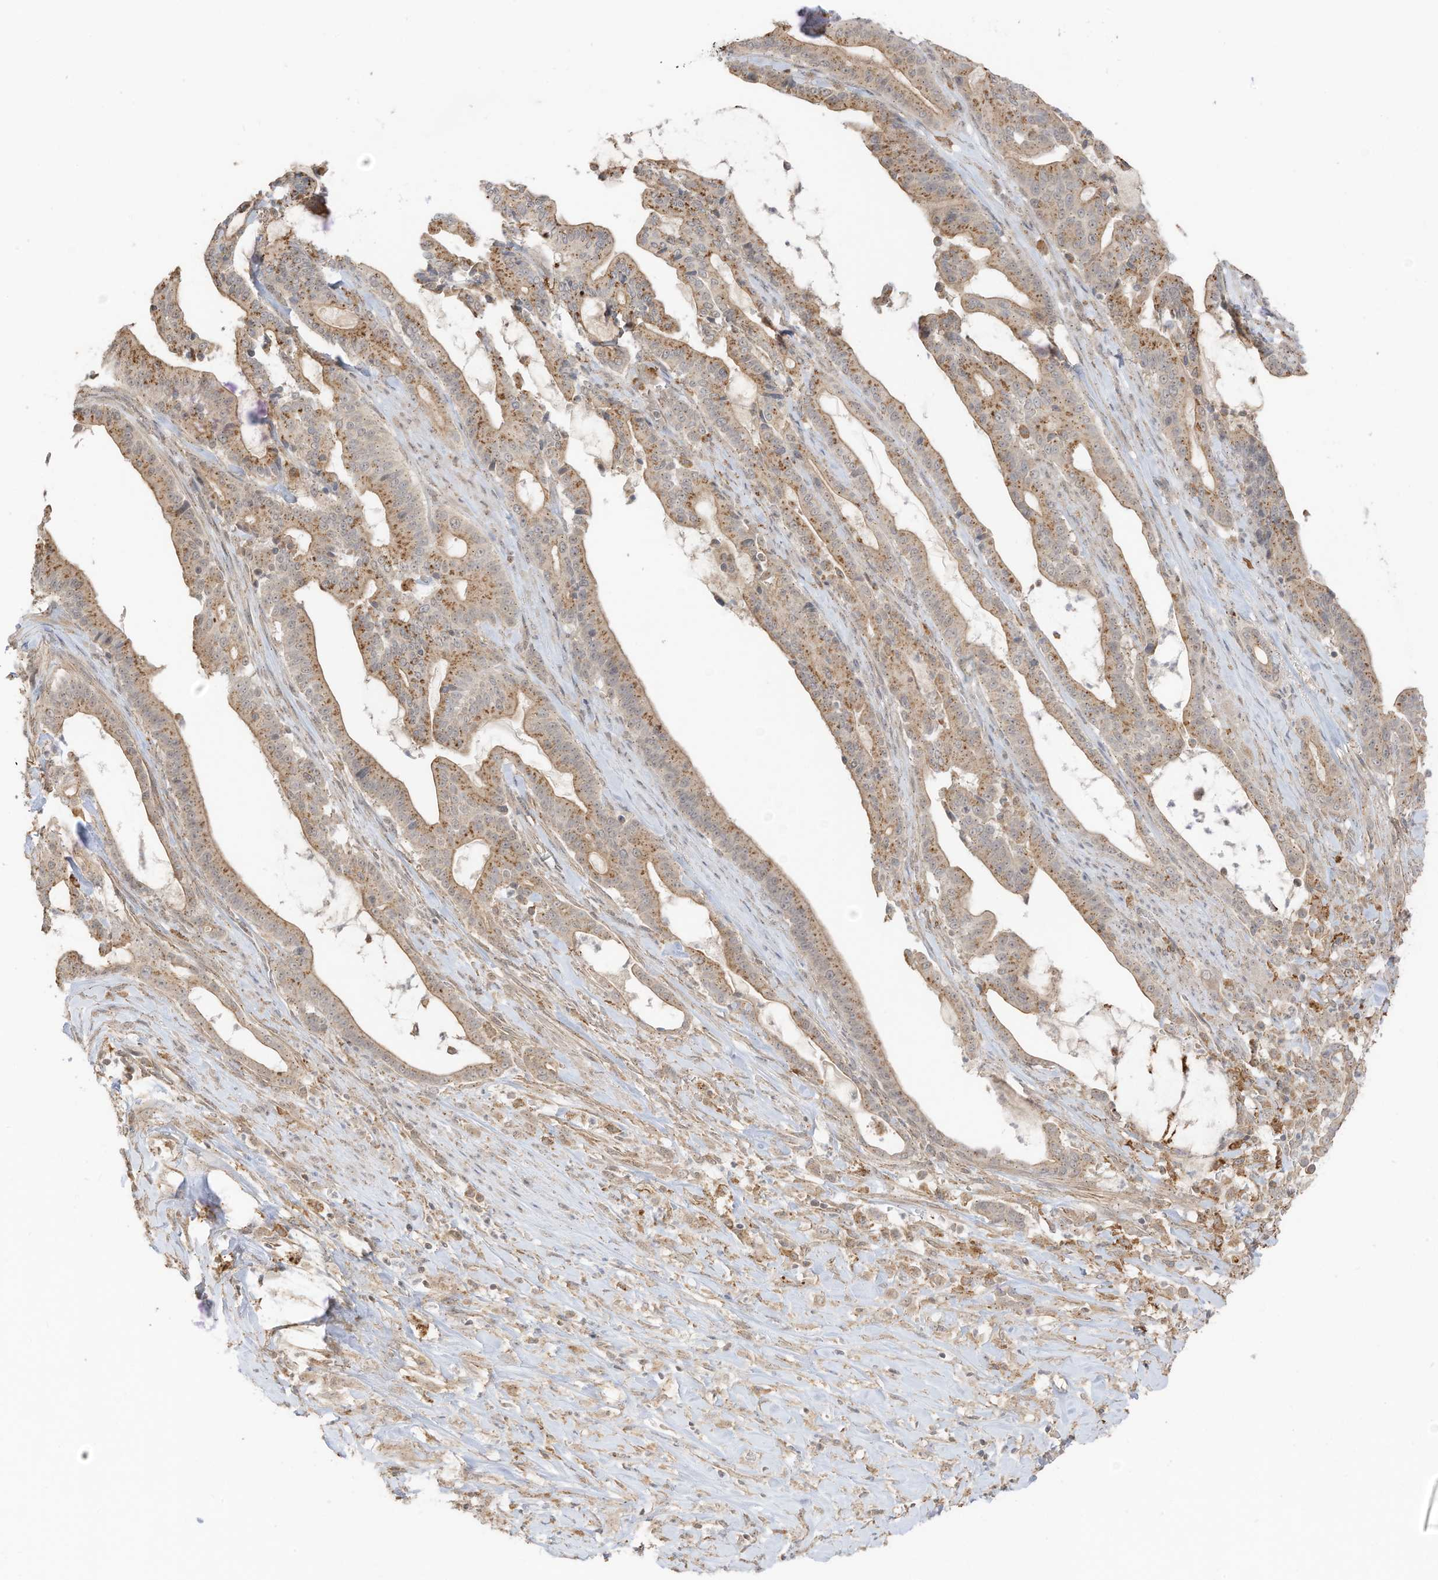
{"staining": {"intensity": "moderate", "quantity": "25%-75%", "location": "cytoplasmic/membranous"}, "tissue": "pancreatic cancer", "cell_type": "Tumor cells", "image_type": "cancer", "snomed": [{"axis": "morphology", "description": "Adenocarcinoma, NOS"}, {"axis": "topography", "description": "Pancreas"}], "caption": "Immunohistochemical staining of adenocarcinoma (pancreatic) demonstrates medium levels of moderate cytoplasmic/membranous expression in about 25%-75% of tumor cells.", "gene": "N4BP3", "patient": {"sex": "male", "age": 63}}